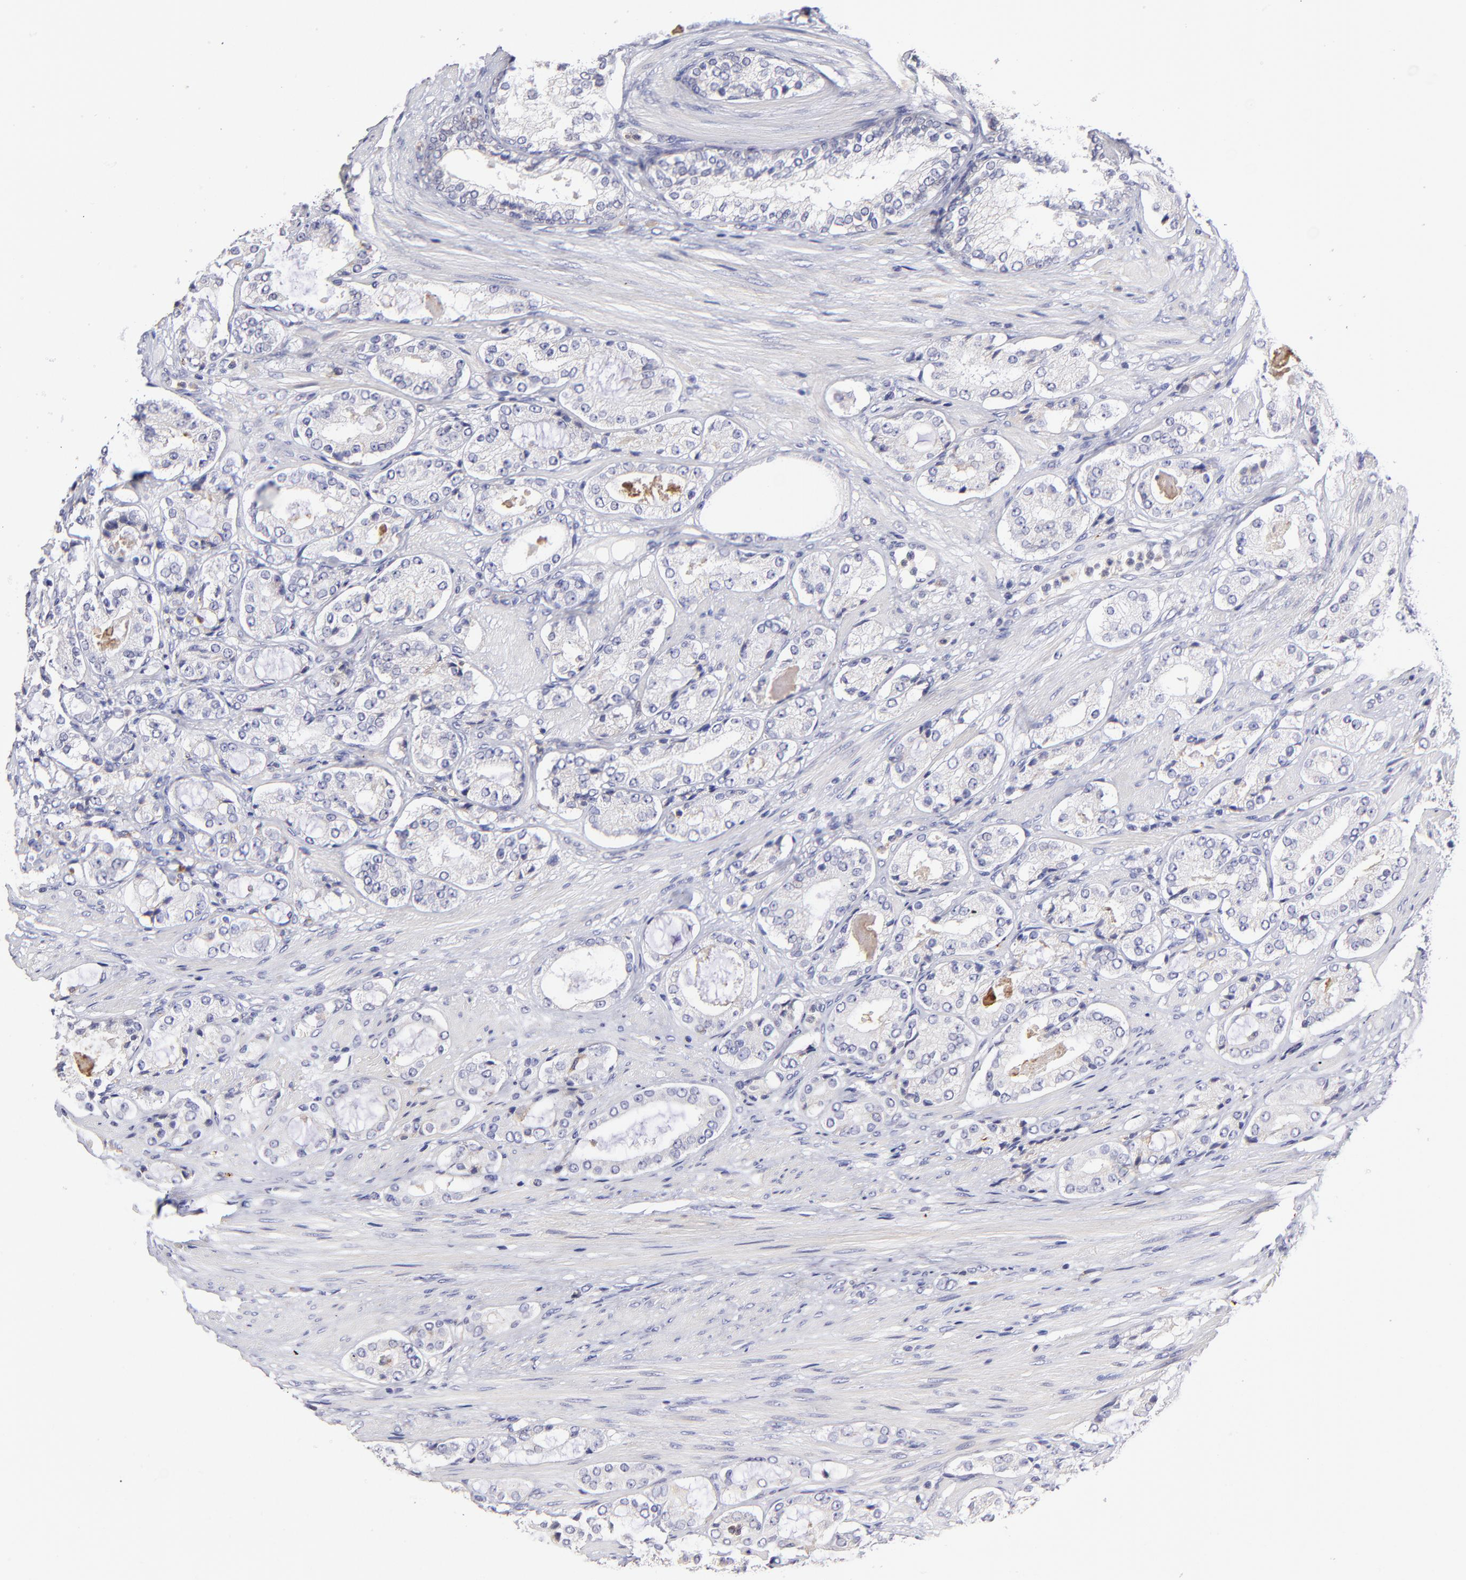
{"staining": {"intensity": "negative", "quantity": "none", "location": "none"}, "tissue": "prostate cancer", "cell_type": "Tumor cells", "image_type": "cancer", "snomed": [{"axis": "morphology", "description": "Adenocarcinoma, High grade"}, {"axis": "topography", "description": "Prostate"}], "caption": "High power microscopy image of an immunohistochemistry histopathology image of high-grade adenocarcinoma (prostate), revealing no significant positivity in tumor cells.", "gene": "GCSAM", "patient": {"sex": "male", "age": 72}}